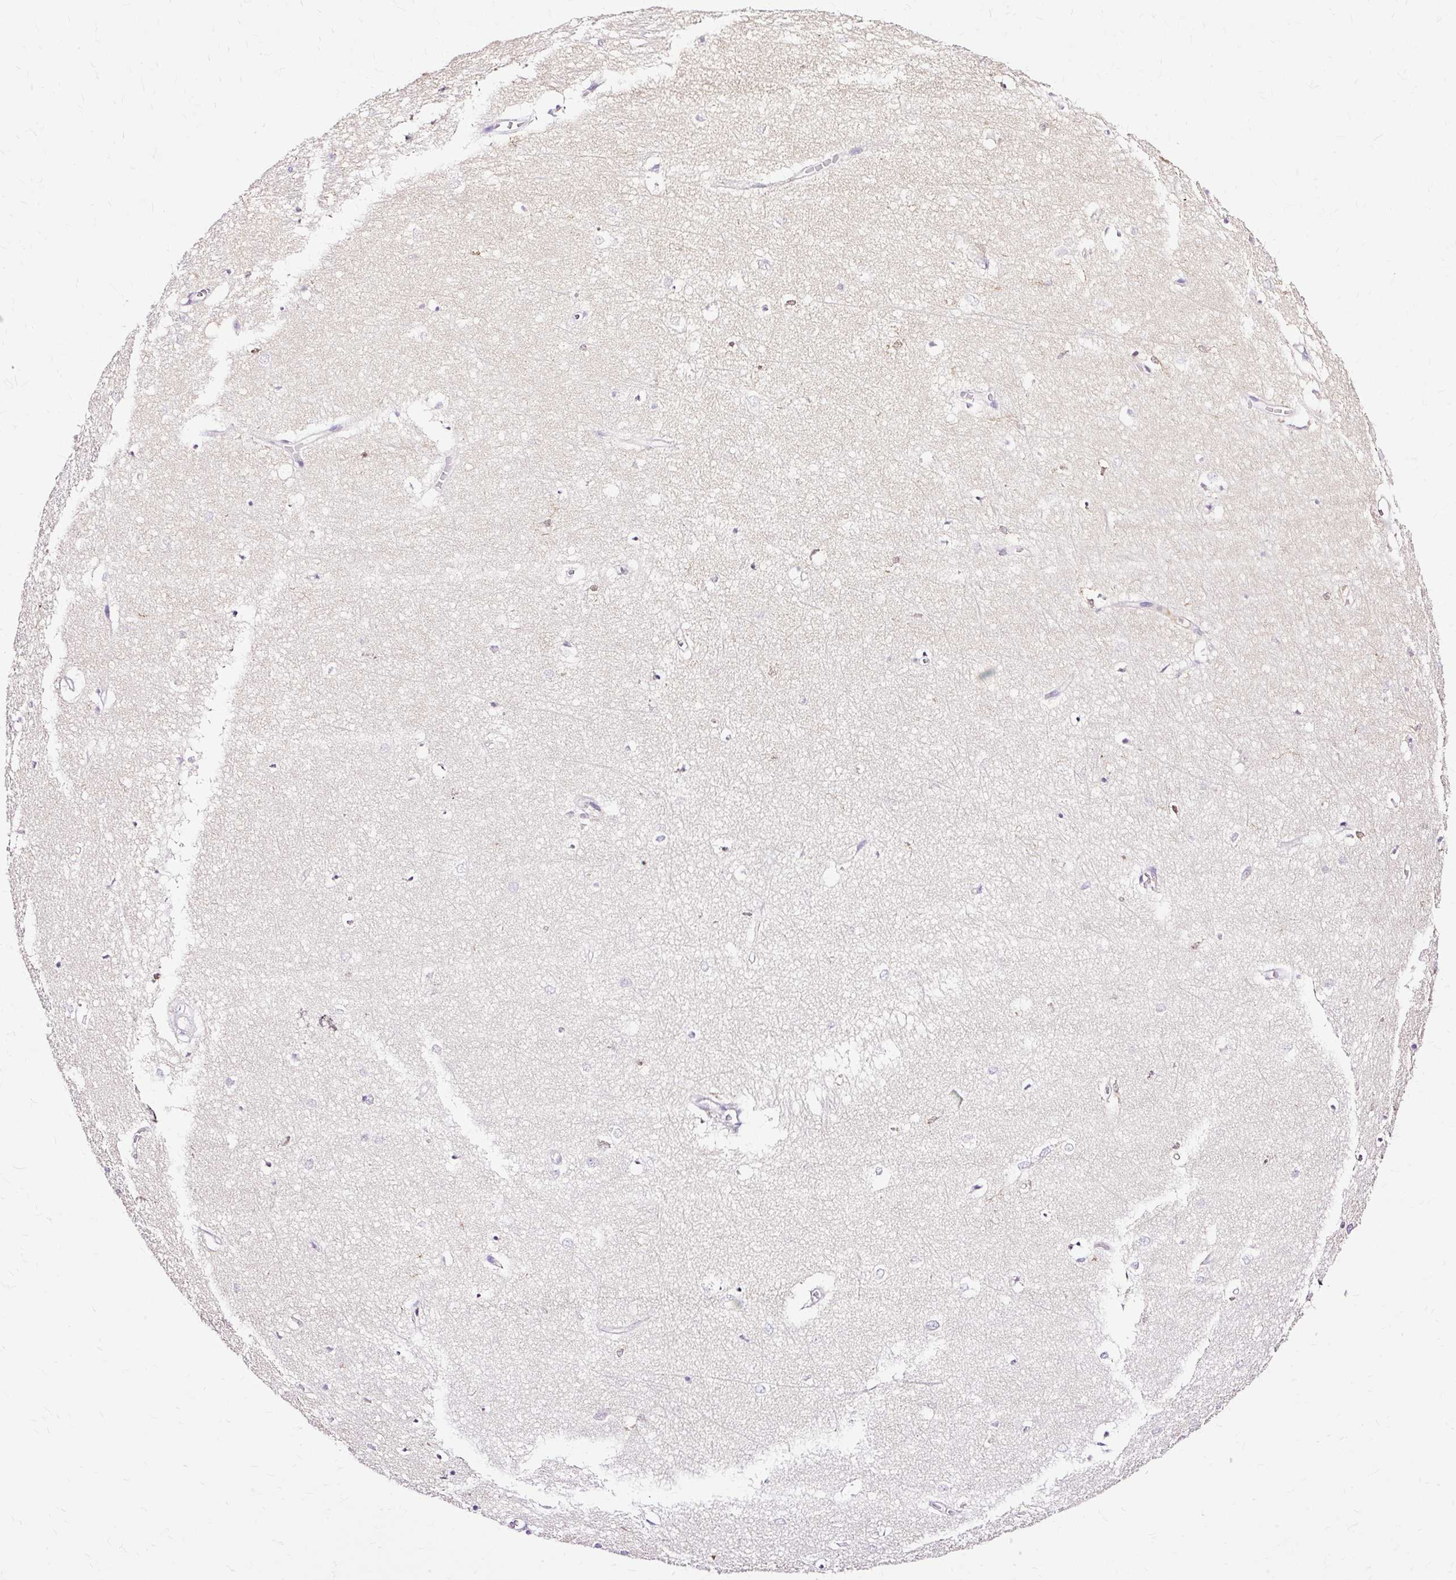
{"staining": {"intensity": "negative", "quantity": "none", "location": "none"}, "tissue": "hippocampus", "cell_type": "Glial cells", "image_type": "normal", "snomed": [{"axis": "morphology", "description": "Normal tissue, NOS"}, {"axis": "topography", "description": "Hippocampus"}], "caption": "DAB (3,3'-diaminobenzidine) immunohistochemical staining of normal hippocampus exhibits no significant expression in glial cells. The staining is performed using DAB brown chromogen with nuclei counter-stained in using hematoxylin.", "gene": "TWF2", "patient": {"sex": "female", "age": 64}}